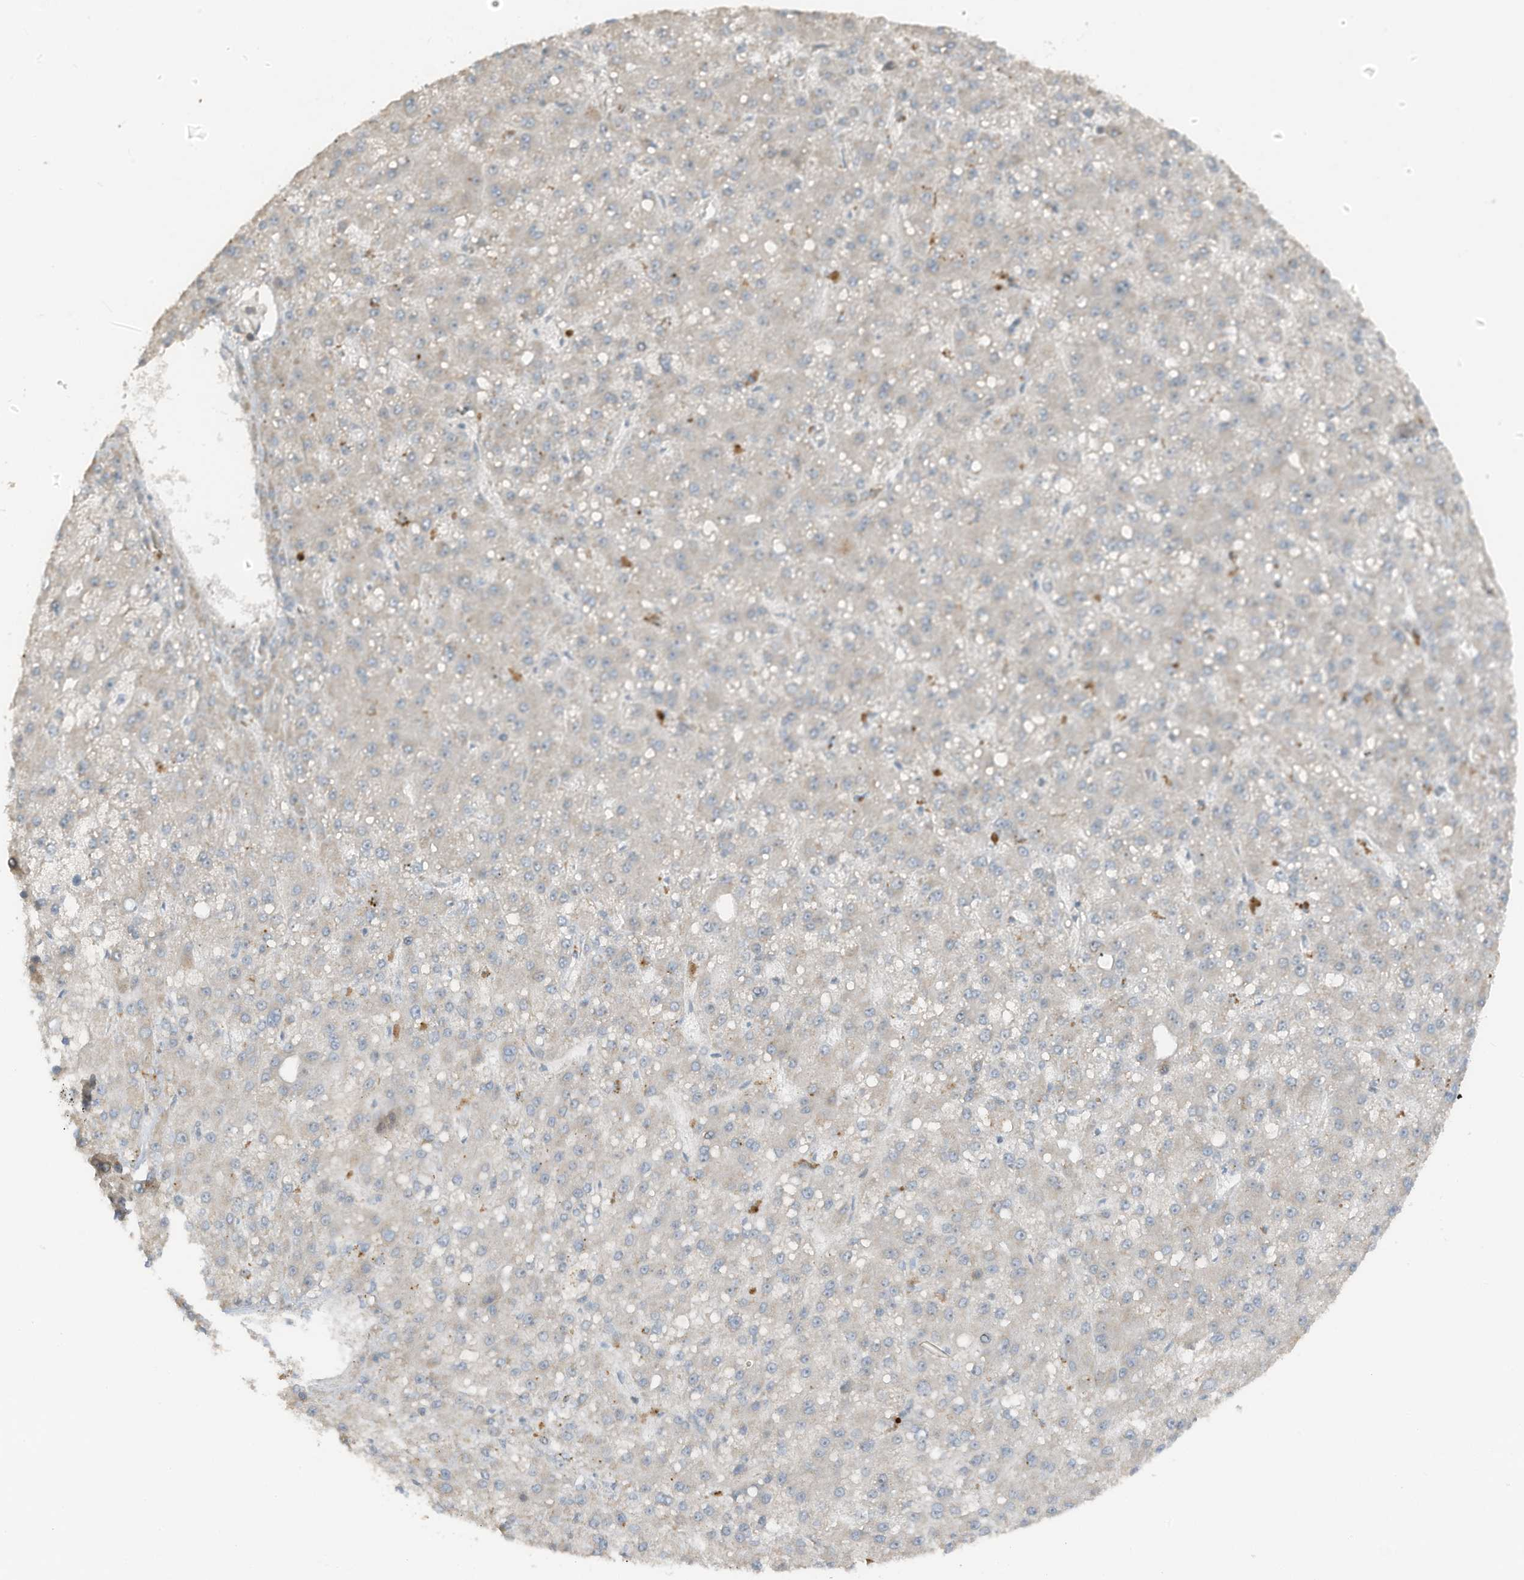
{"staining": {"intensity": "negative", "quantity": "none", "location": "none"}, "tissue": "liver cancer", "cell_type": "Tumor cells", "image_type": "cancer", "snomed": [{"axis": "morphology", "description": "Carcinoma, Hepatocellular, NOS"}, {"axis": "topography", "description": "Liver"}], "caption": "The histopathology image demonstrates no significant expression in tumor cells of liver hepatocellular carcinoma.", "gene": "TXNDC9", "patient": {"sex": "male", "age": 67}}